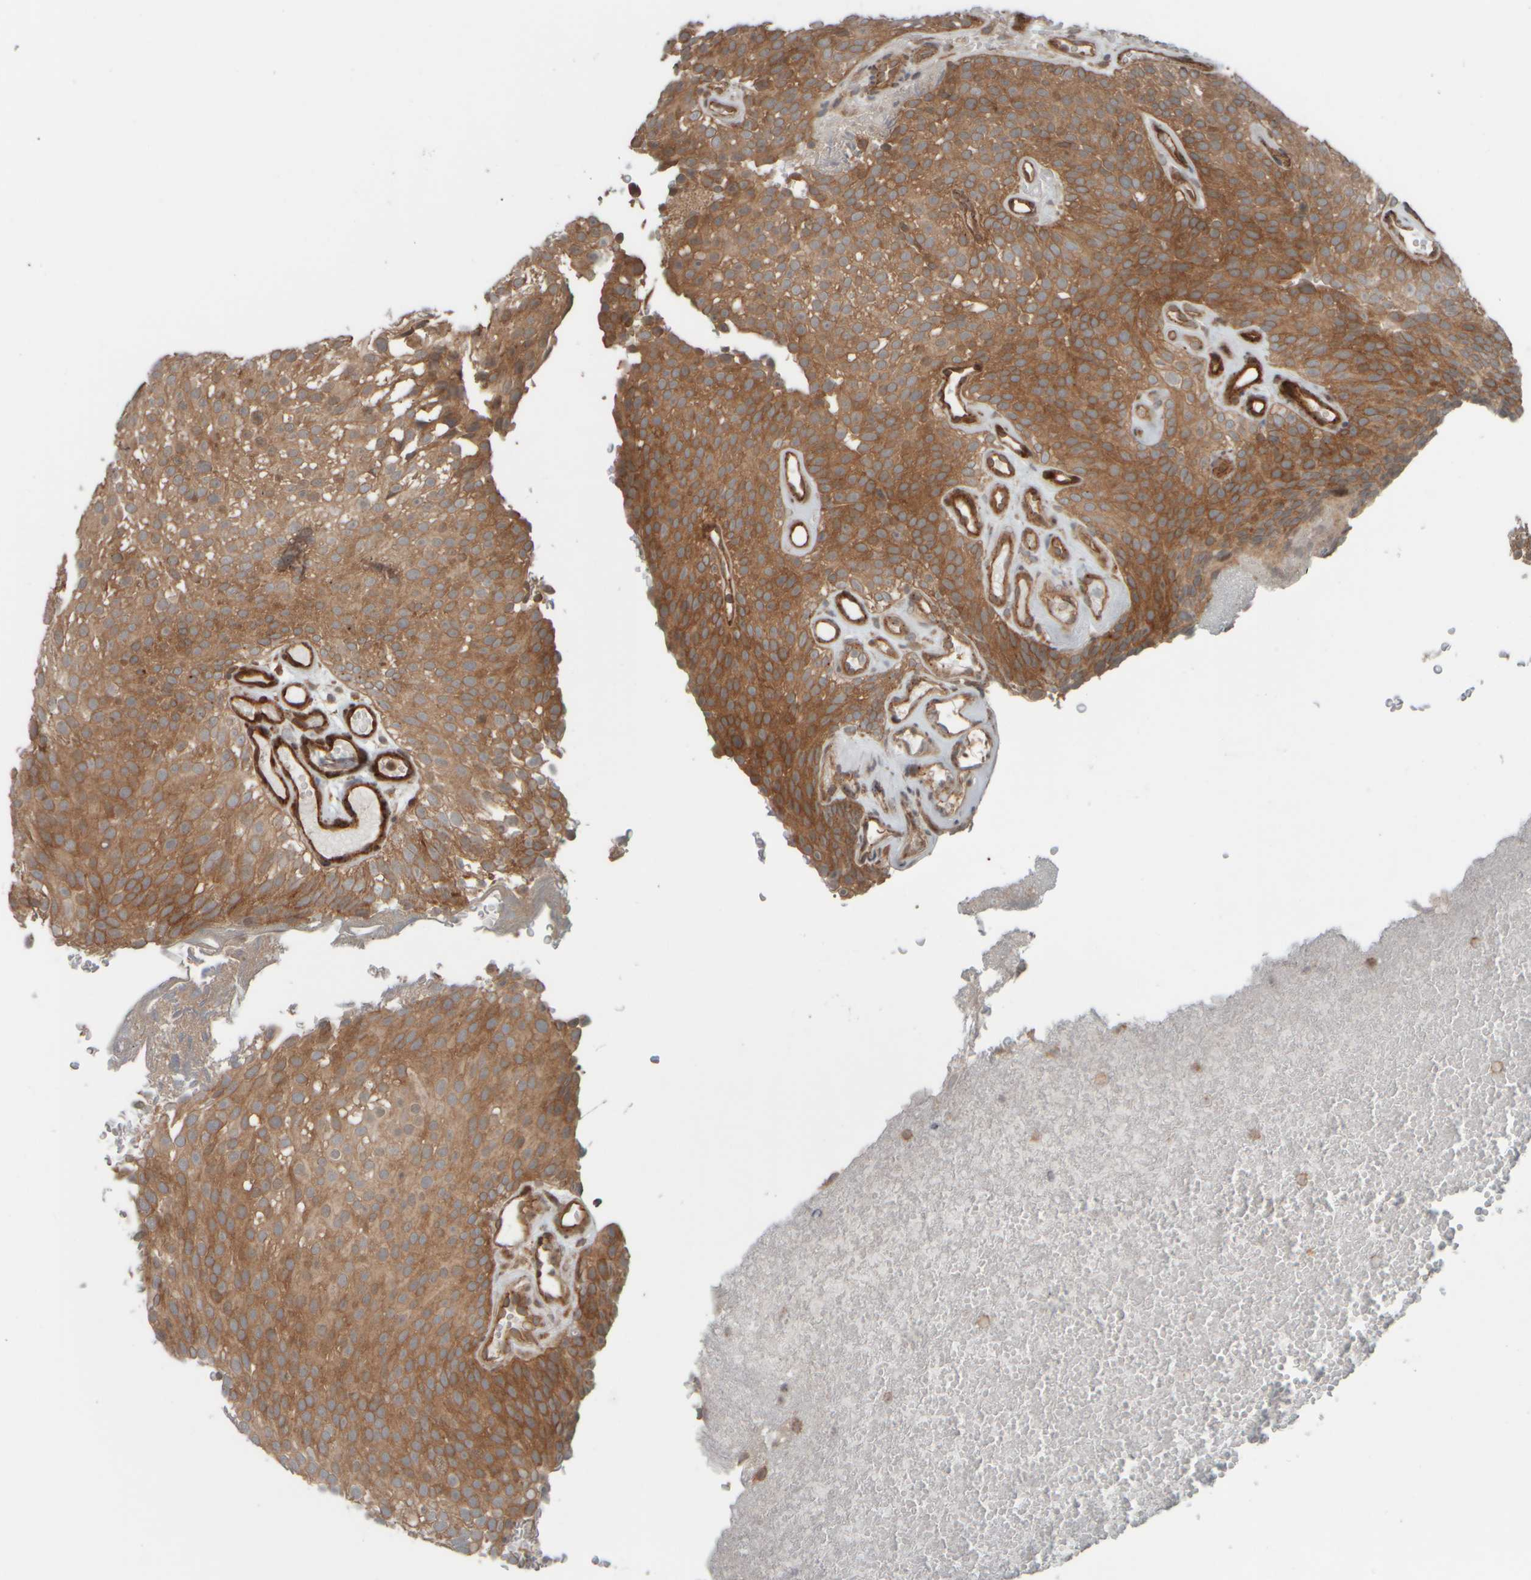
{"staining": {"intensity": "moderate", "quantity": ">75%", "location": "cytoplasmic/membranous"}, "tissue": "urothelial cancer", "cell_type": "Tumor cells", "image_type": "cancer", "snomed": [{"axis": "morphology", "description": "Urothelial carcinoma, Low grade"}, {"axis": "topography", "description": "Urinary bladder"}], "caption": "The micrograph demonstrates a brown stain indicating the presence of a protein in the cytoplasmic/membranous of tumor cells in low-grade urothelial carcinoma. The protein is shown in brown color, while the nuclei are stained blue.", "gene": "GIGYF1", "patient": {"sex": "male", "age": 78}}